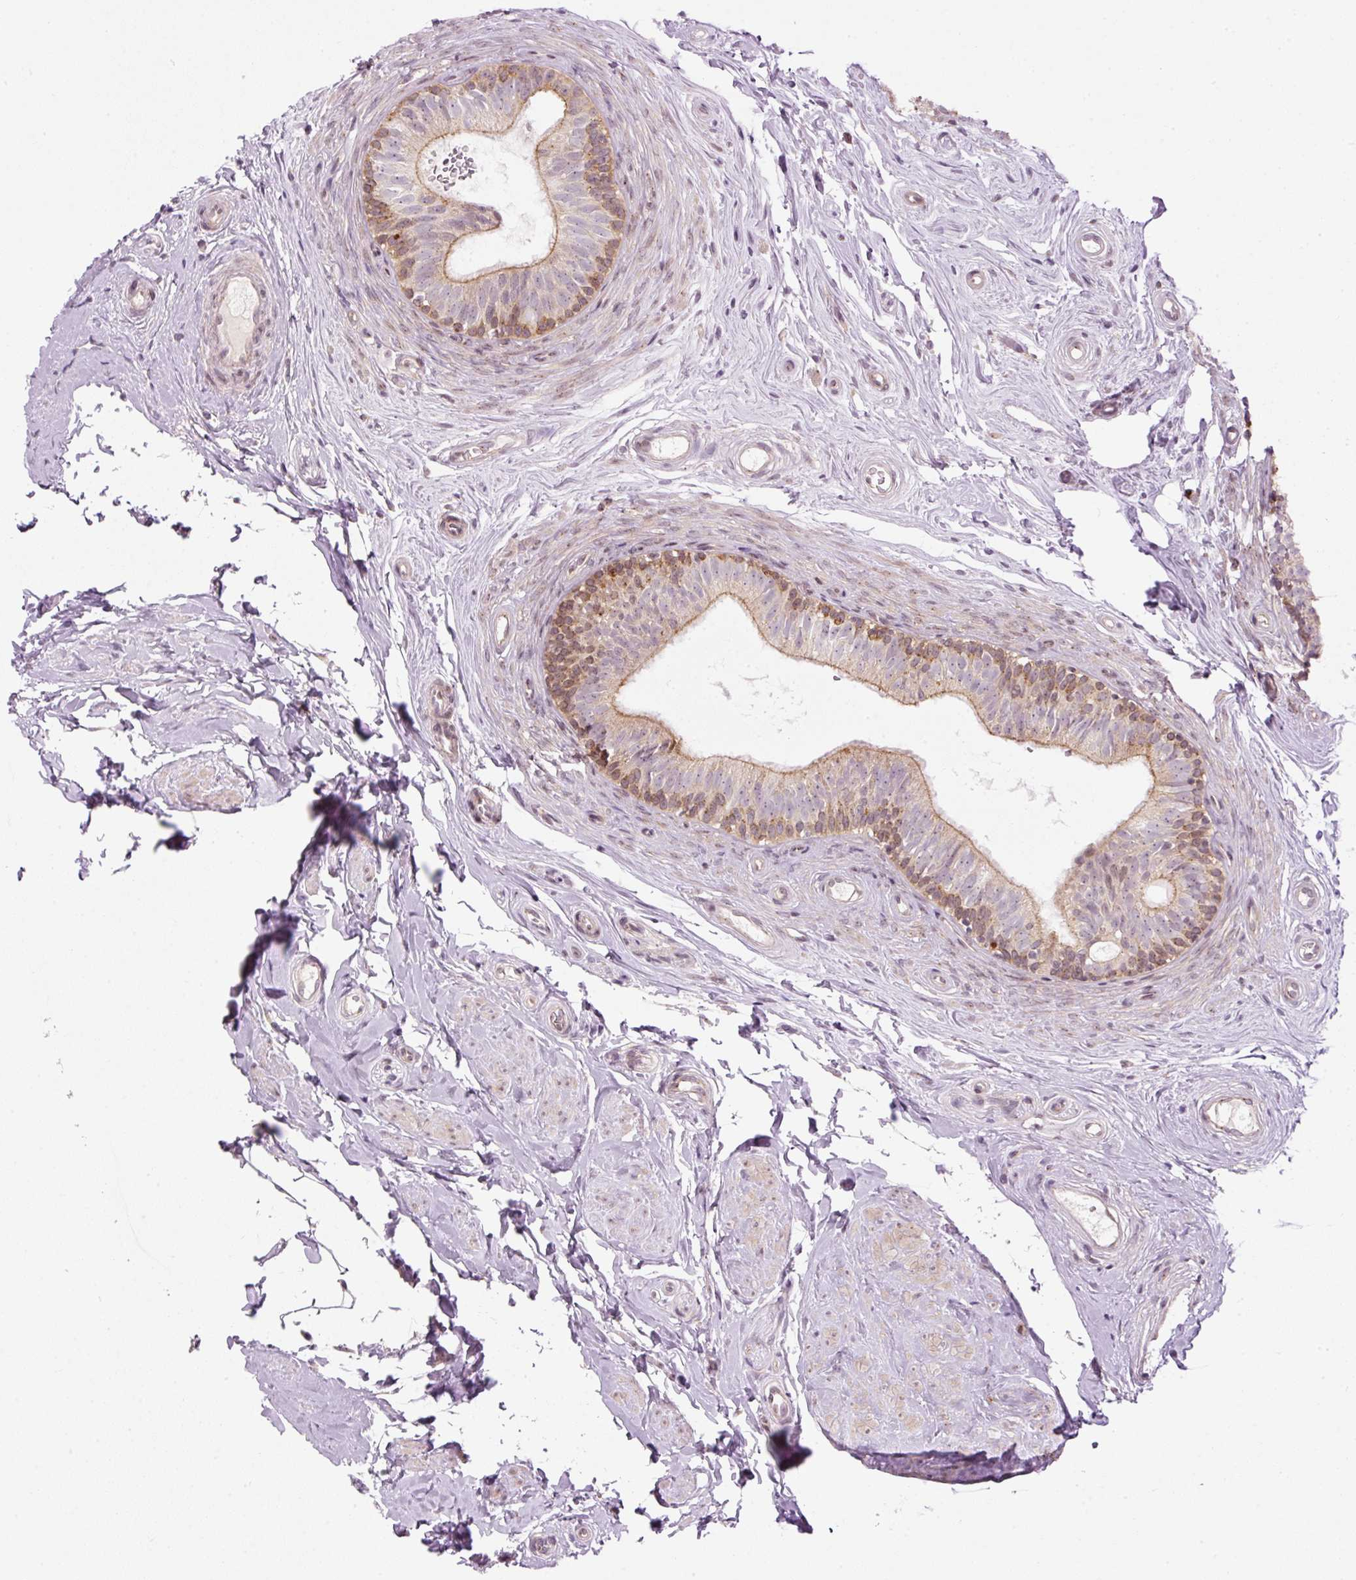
{"staining": {"intensity": "moderate", "quantity": "25%-75%", "location": "cytoplasmic/membranous"}, "tissue": "epididymis", "cell_type": "Glandular cells", "image_type": "normal", "snomed": [{"axis": "morphology", "description": "Normal tissue, NOS"}, {"axis": "topography", "description": "Epididymis"}], "caption": "The immunohistochemical stain labels moderate cytoplasmic/membranous expression in glandular cells of benign epididymis. (Stains: DAB in brown, nuclei in blue, Microscopy: brightfield microscopy at high magnification).", "gene": "MZT2A", "patient": {"sex": "male", "age": 45}}